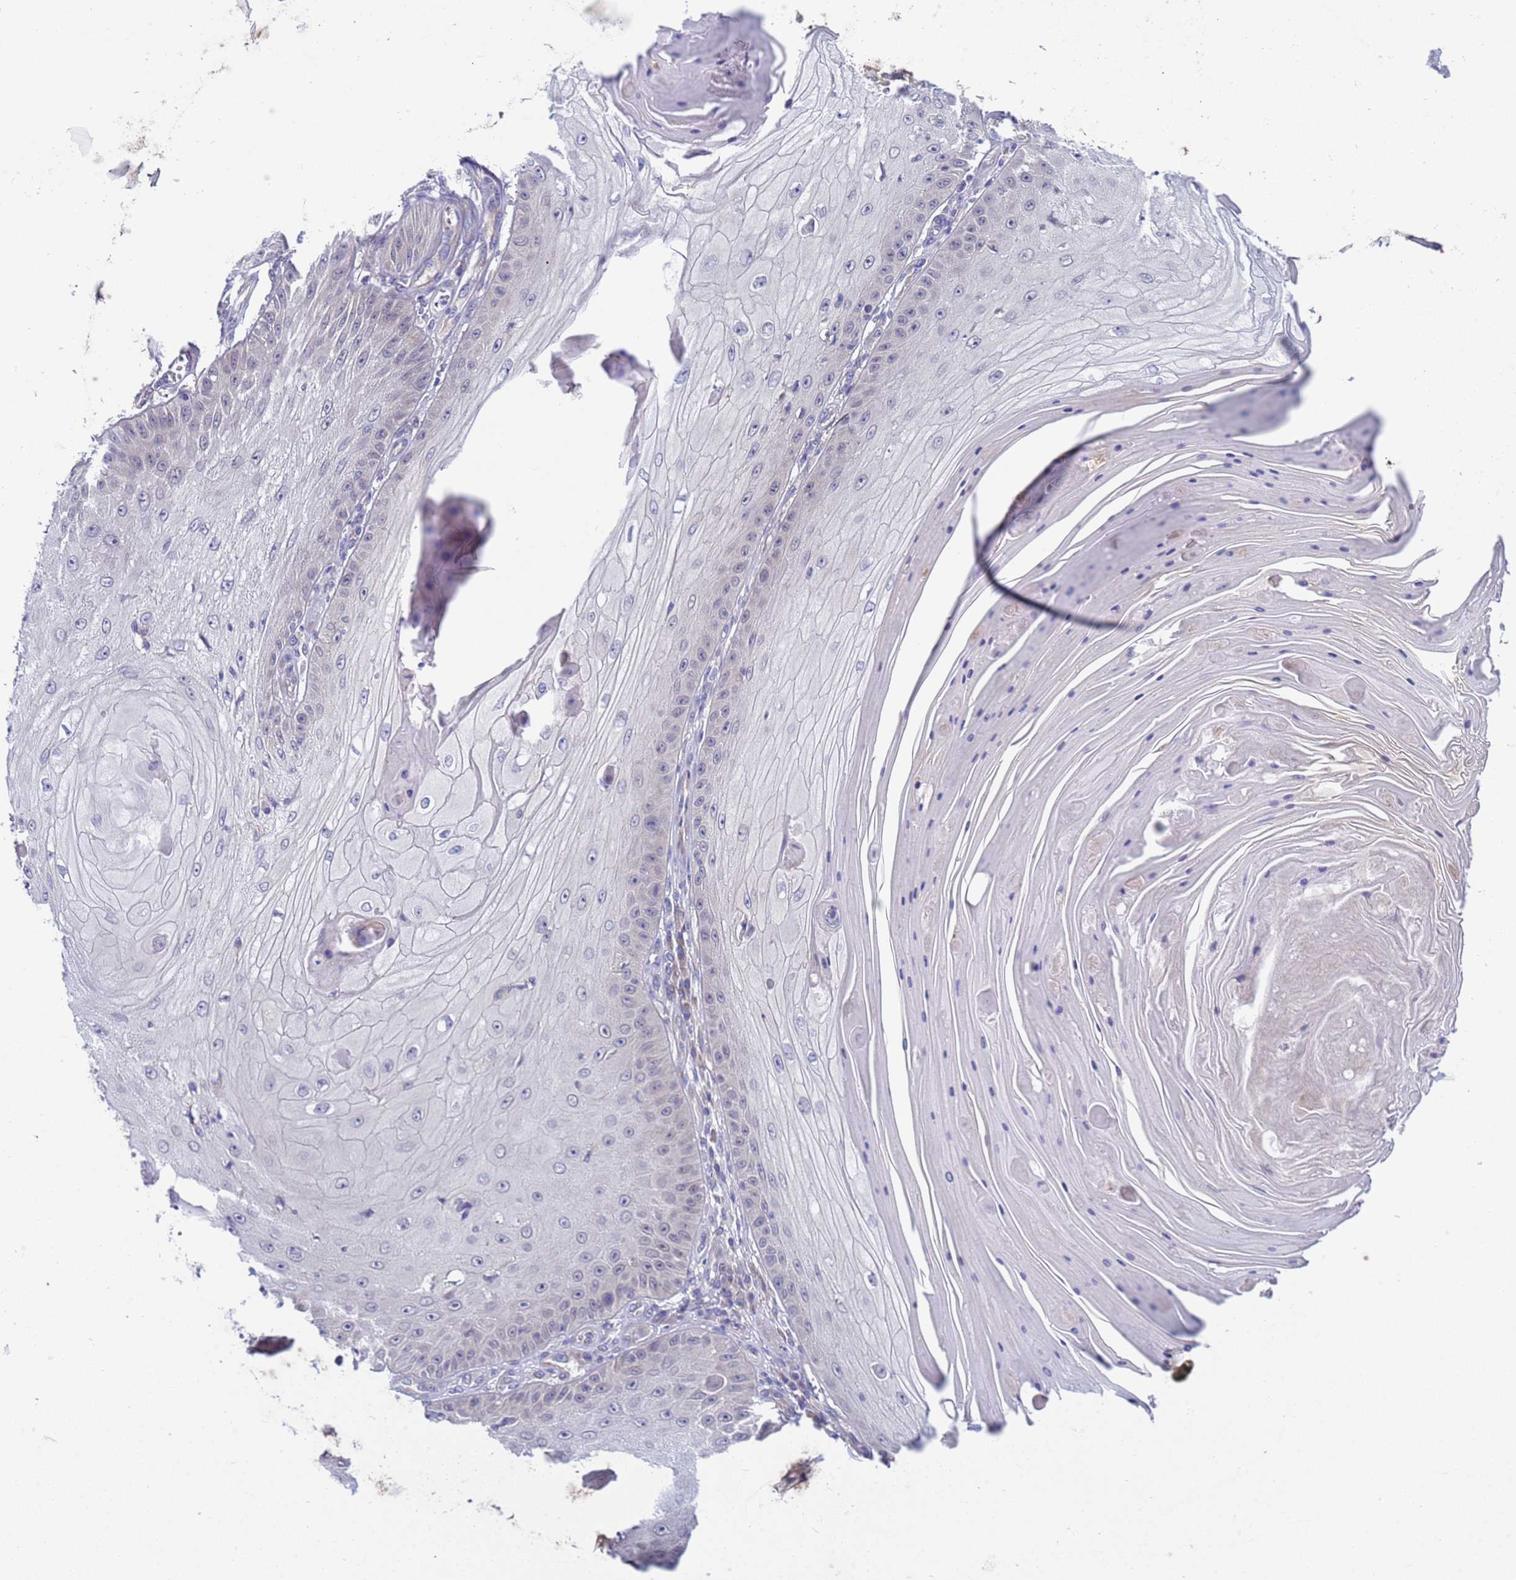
{"staining": {"intensity": "negative", "quantity": "none", "location": "none"}, "tissue": "skin cancer", "cell_type": "Tumor cells", "image_type": "cancer", "snomed": [{"axis": "morphology", "description": "Squamous cell carcinoma, NOS"}, {"axis": "topography", "description": "Skin"}], "caption": "This is a photomicrograph of immunohistochemistry (IHC) staining of skin cancer, which shows no expression in tumor cells. The staining is performed using DAB (3,3'-diaminobenzidine) brown chromogen with nuclei counter-stained in using hematoxylin.", "gene": "RC3H2", "patient": {"sex": "male", "age": 70}}